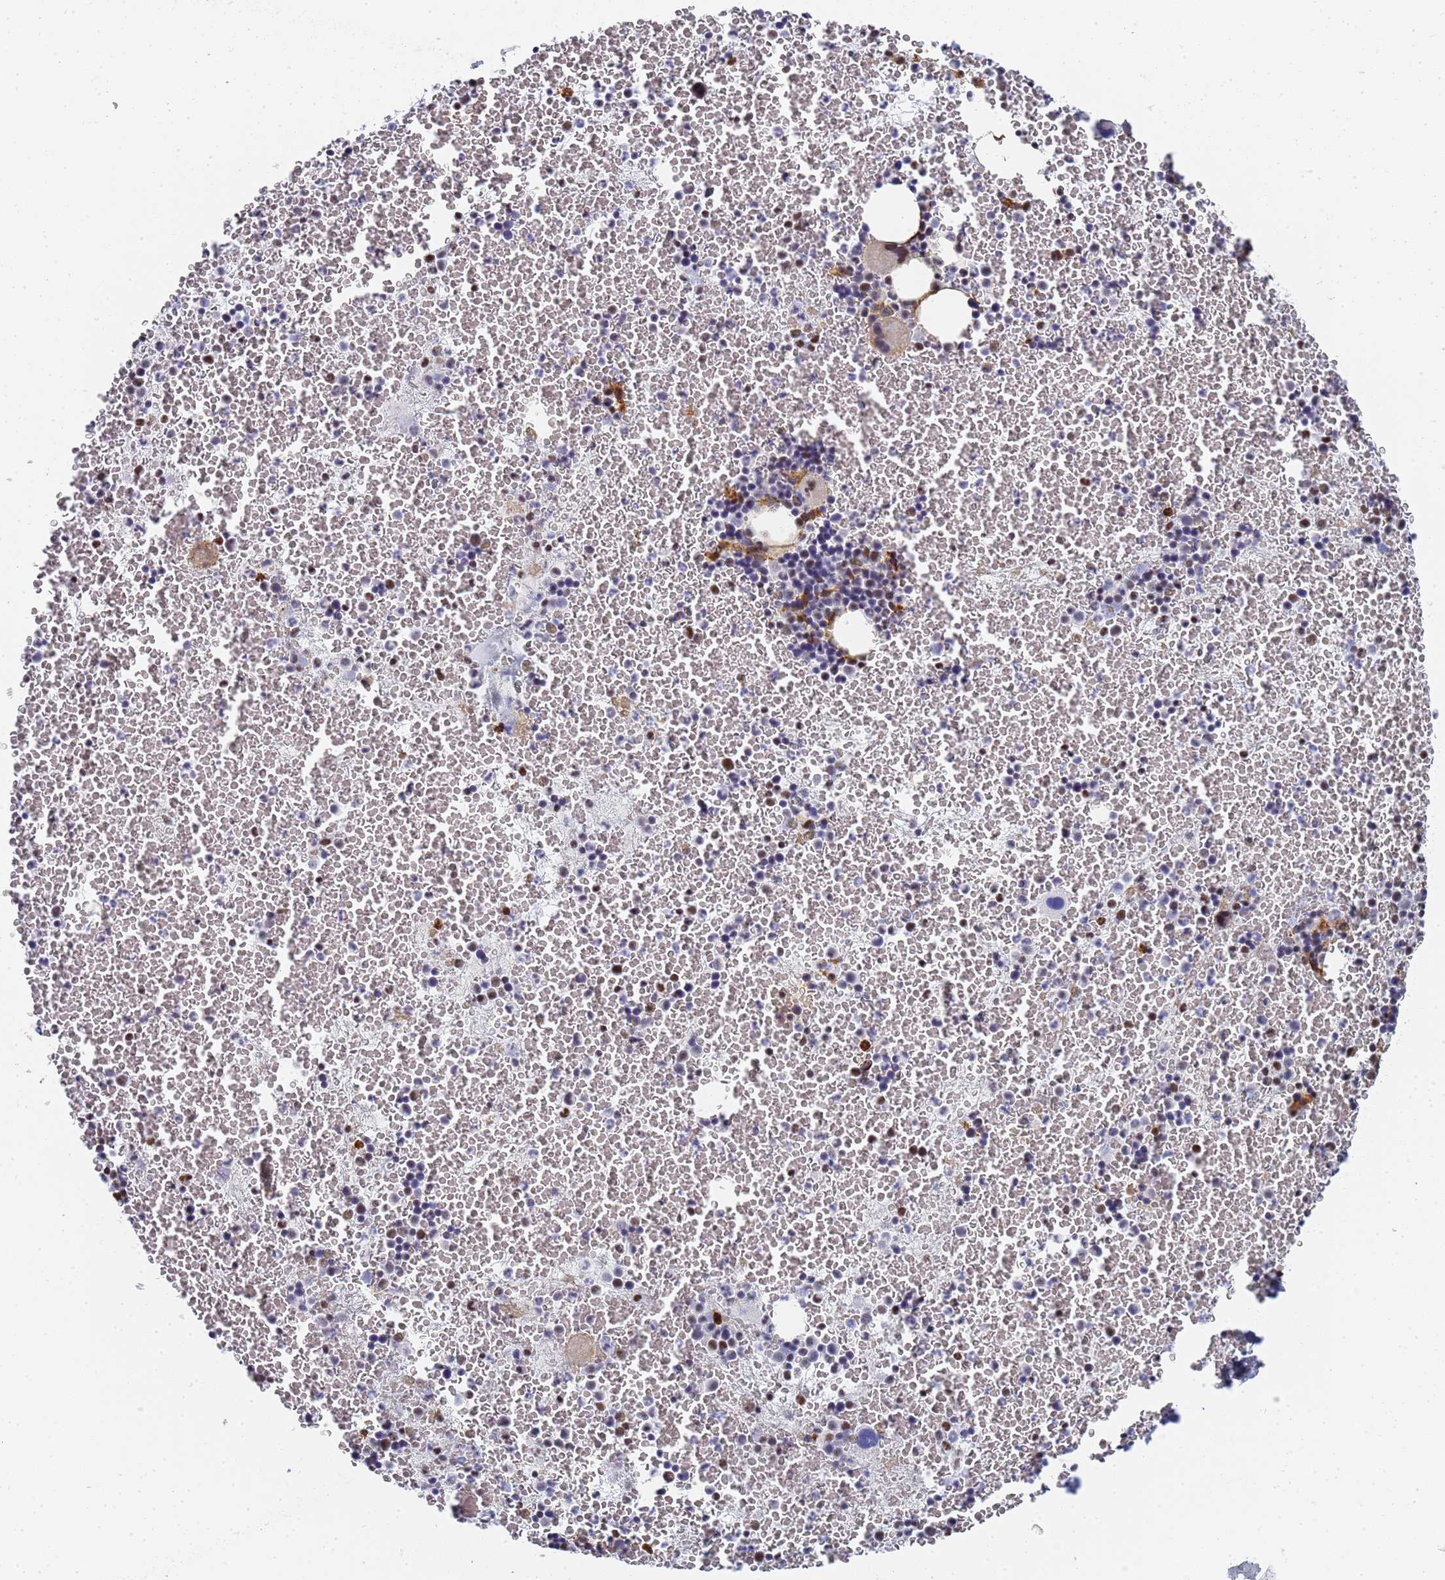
{"staining": {"intensity": "moderate", "quantity": "<25%", "location": "nuclear"}, "tissue": "bone marrow", "cell_type": "Hematopoietic cells", "image_type": "normal", "snomed": [{"axis": "morphology", "description": "Normal tissue, NOS"}, {"axis": "topography", "description": "Bone marrow"}], "caption": "The immunohistochemical stain shows moderate nuclear staining in hematopoietic cells of benign bone marrow. (brown staining indicates protein expression, while blue staining denotes nuclei).", "gene": "PRRT4", "patient": {"sex": "male", "age": 11}}